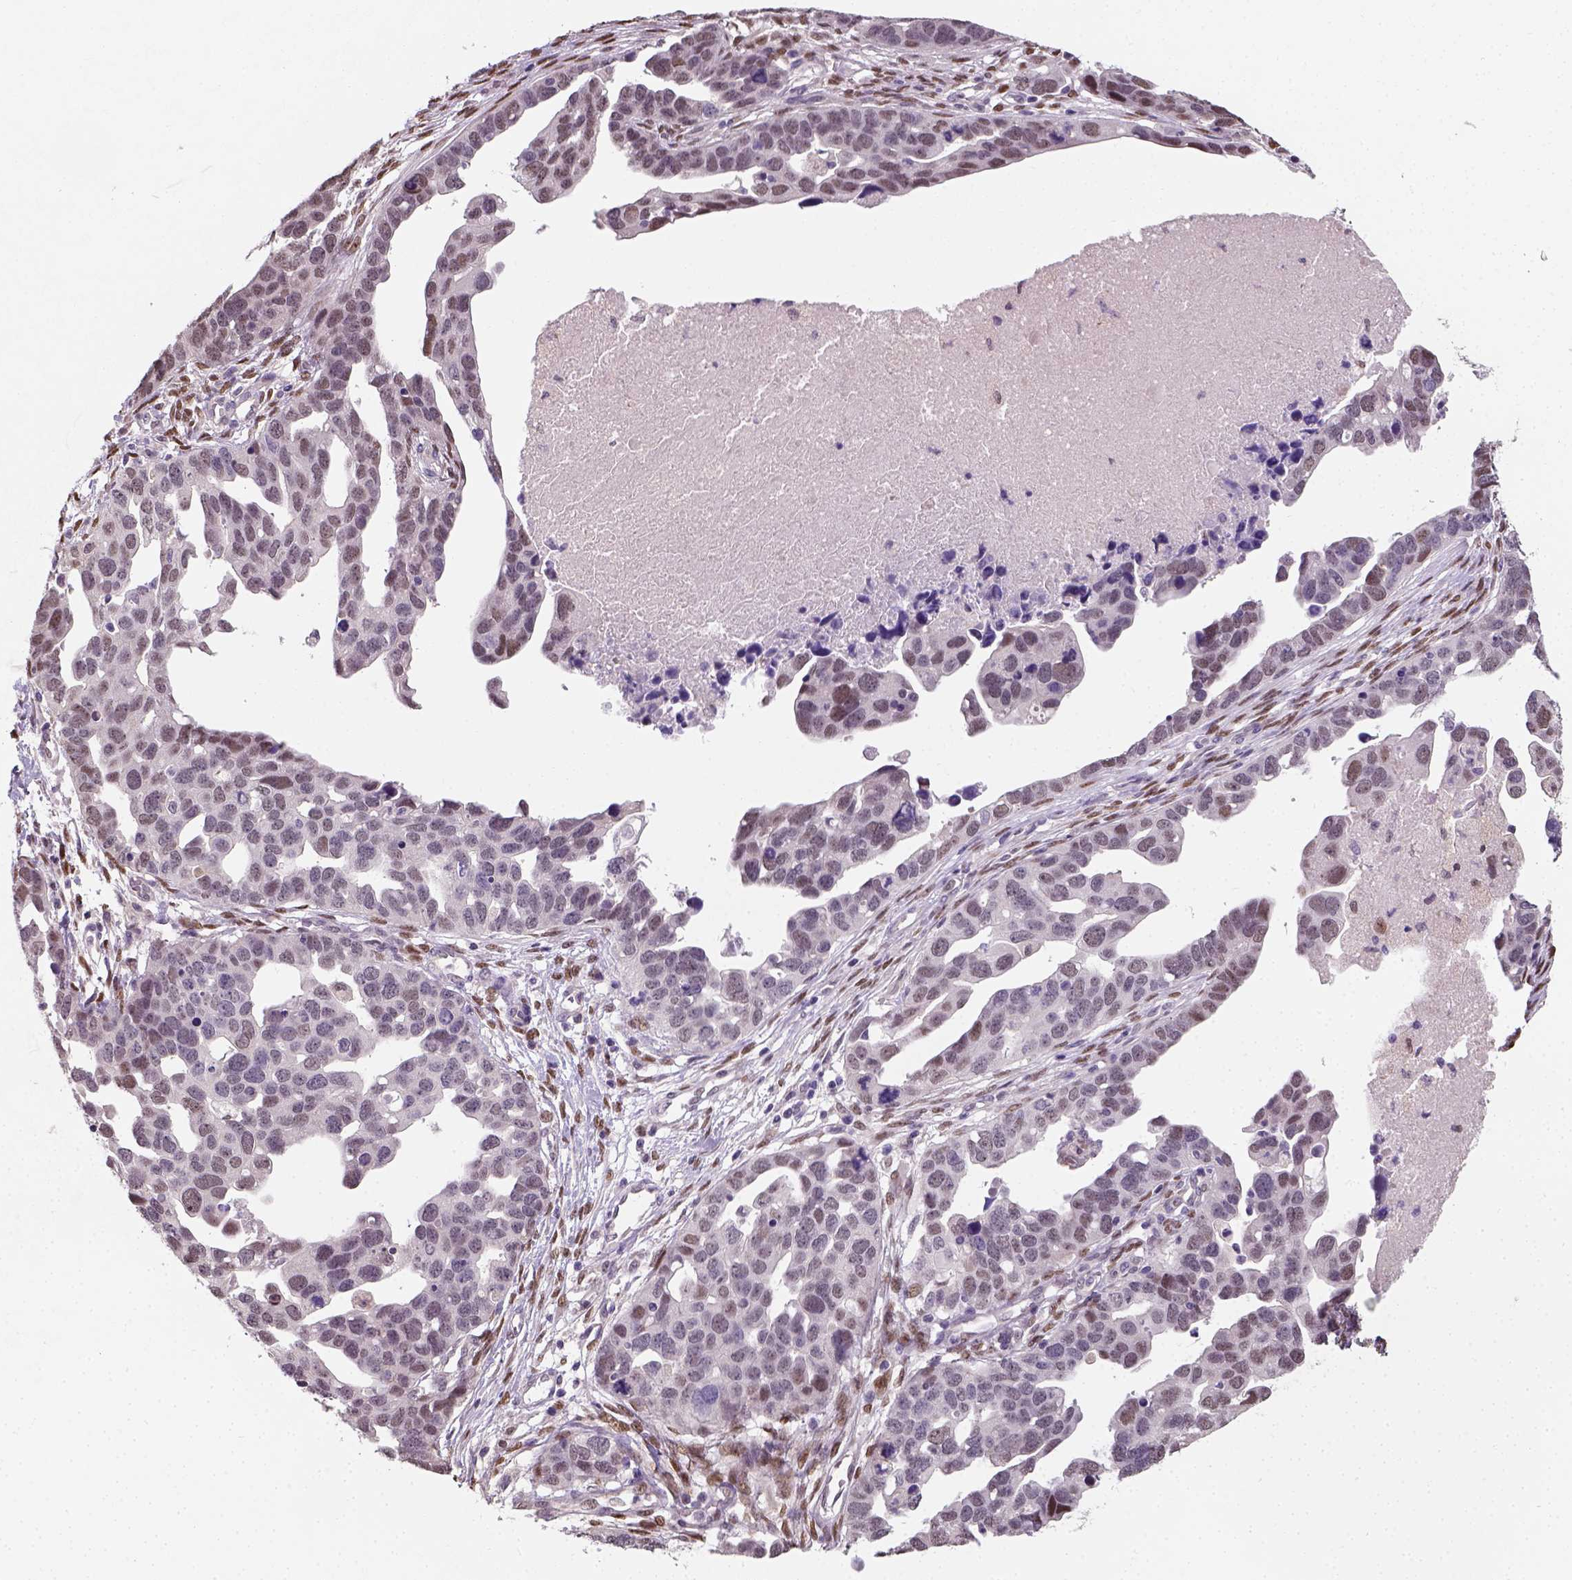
{"staining": {"intensity": "moderate", "quantity": "25%-75%", "location": "nuclear"}, "tissue": "ovarian cancer", "cell_type": "Tumor cells", "image_type": "cancer", "snomed": [{"axis": "morphology", "description": "Cystadenocarcinoma, serous, NOS"}, {"axis": "topography", "description": "Ovary"}], "caption": "The image displays a brown stain indicating the presence of a protein in the nuclear of tumor cells in ovarian cancer (serous cystadenocarcinoma).", "gene": "C1orf112", "patient": {"sex": "female", "age": 54}}